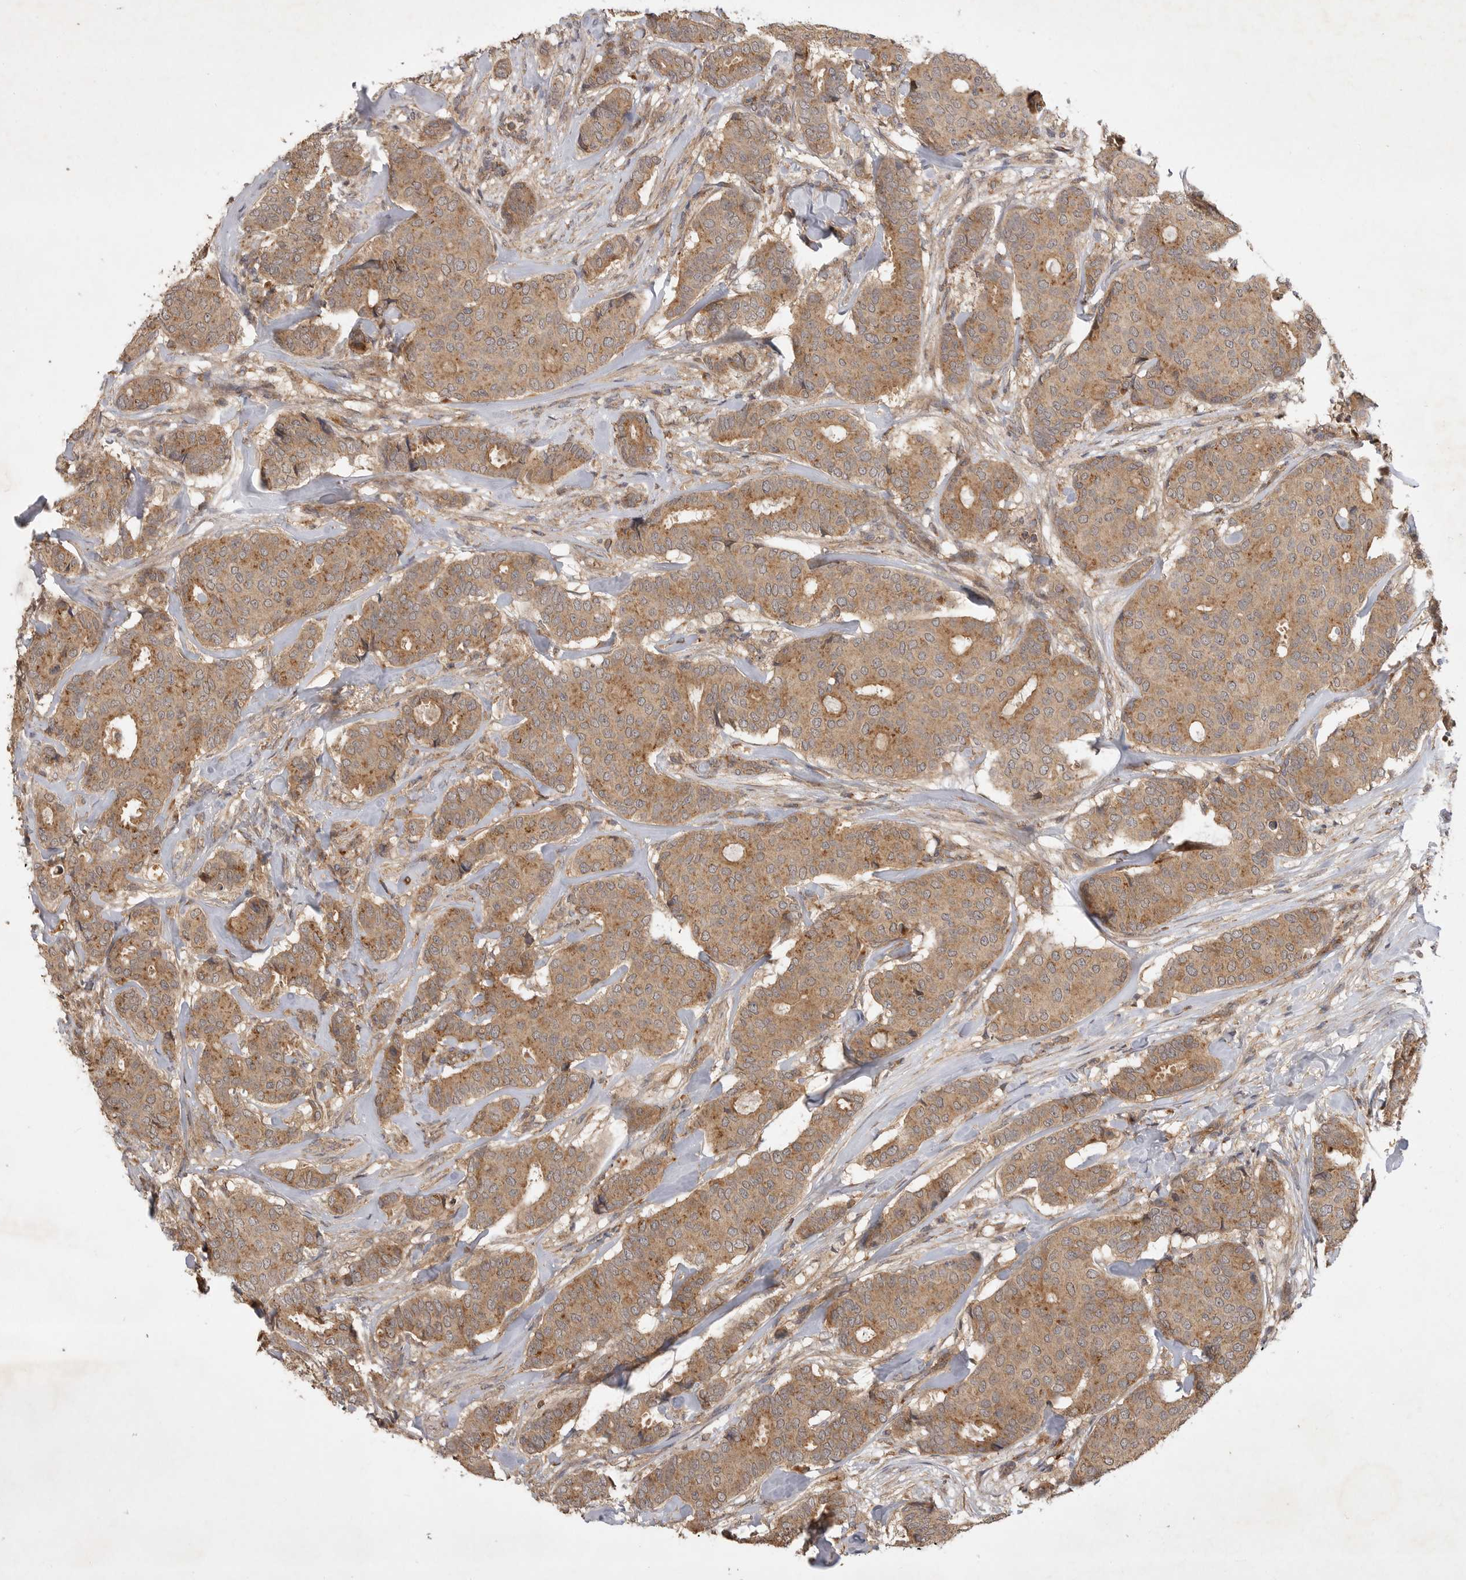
{"staining": {"intensity": "moderate", "quantity": ">75%", "location": "cytoplasmic/membranous"}, "tissue": "breast cancer", "cell_type": "Tumor cells", "image_type": "cancer", "snomed": [{"axis": "morphology", "description": "Duct carcinoma"}, {"axis": "topography", "description": "Breast"}], "caption": "IHC staining of breast invasive ductal carcinoma, which reveals medium levels of moderate cytoplasmic/membranous positivity in about >75% of tumor cells indicating moderate cytoplasmic/membranous protein staining. The staining was performed using DAB (brown) for protein detection and nuclei were counterstained in hematoxylin (blue).", "gene": "ZNF232", "patient": {"sex": "female", "age": 75}}